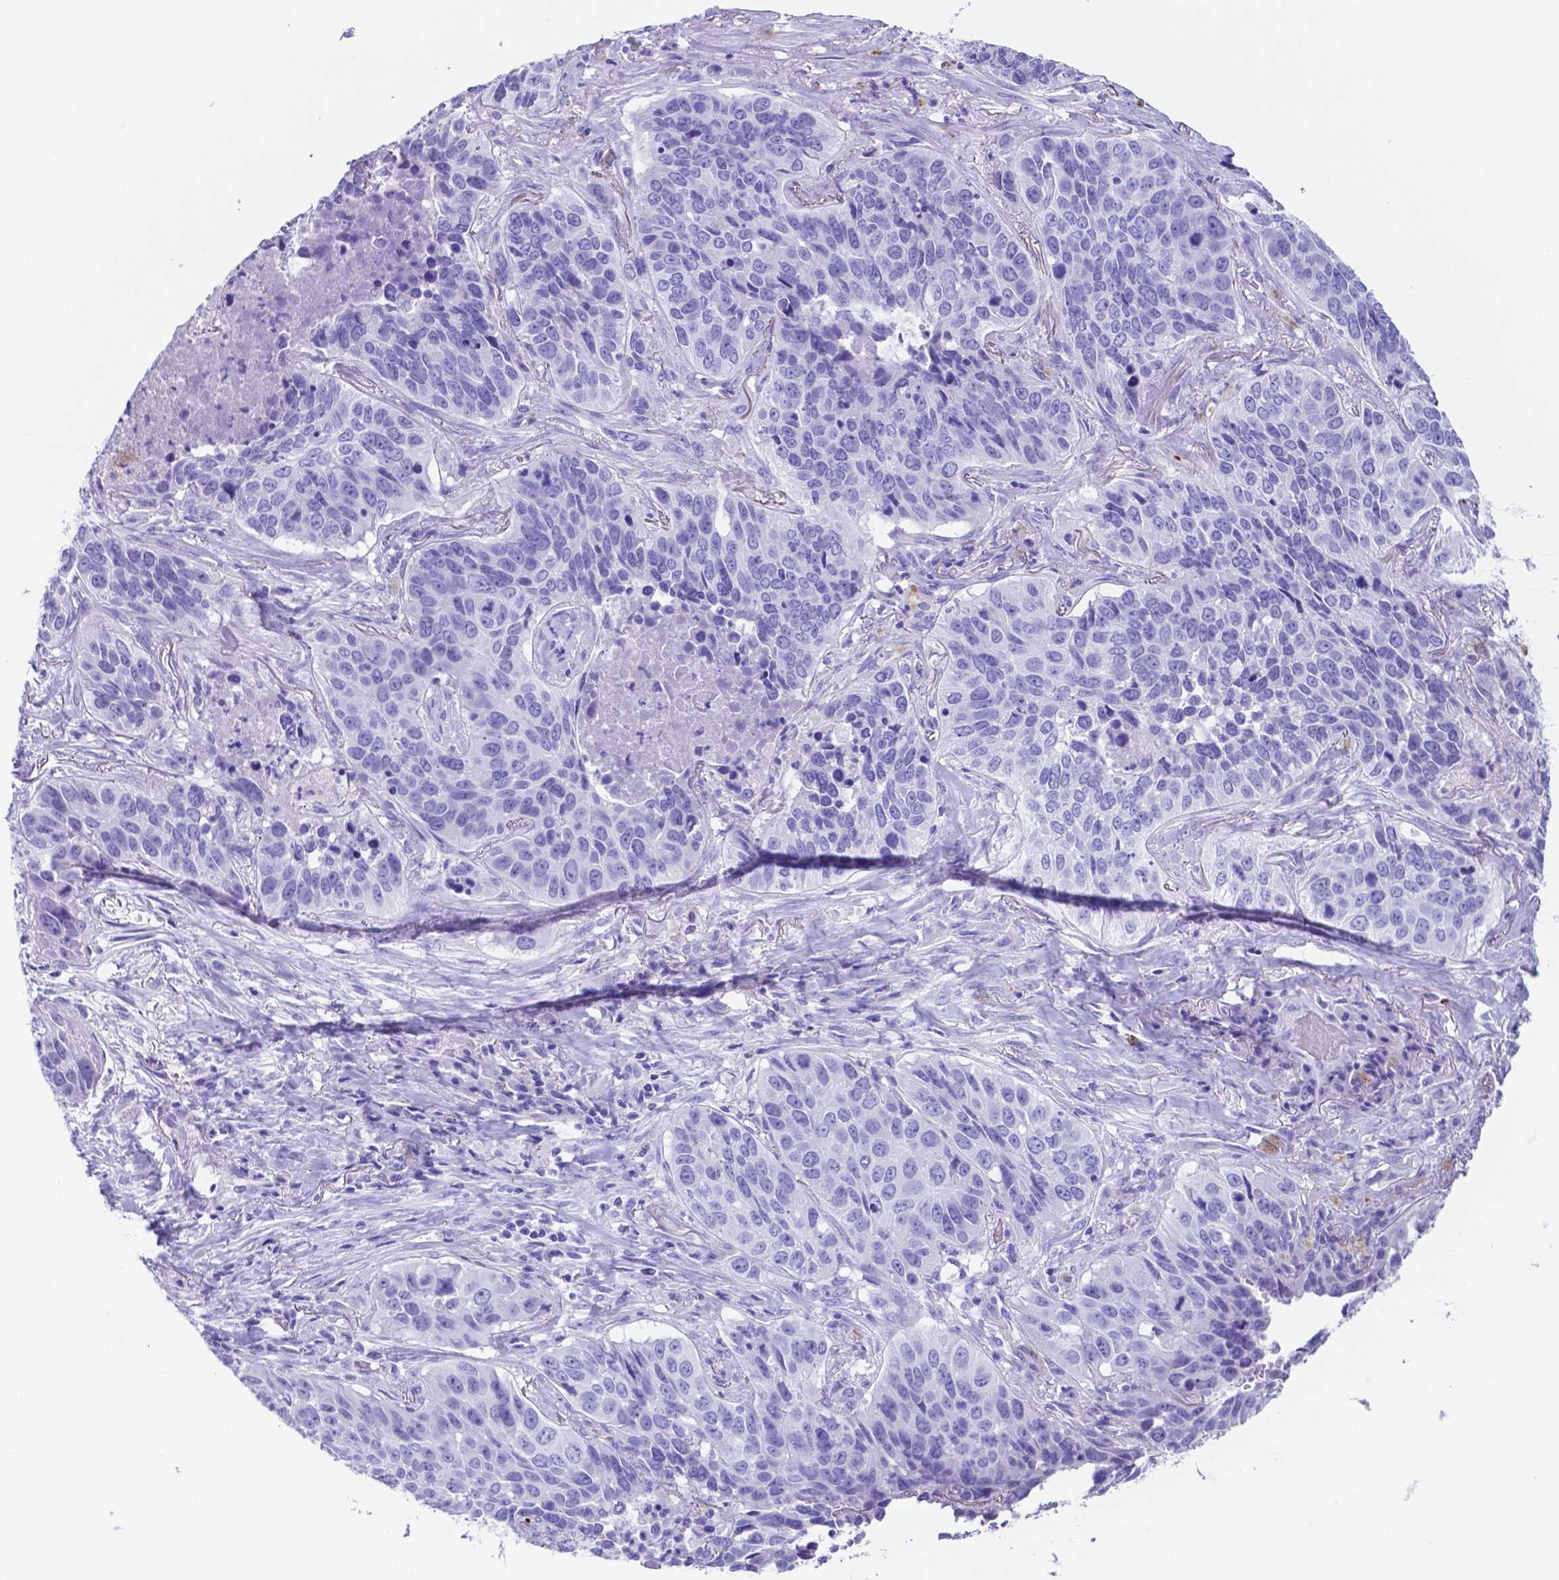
{"staining": {"intensity": "negative", "quantity": "none", "location": "none"}, "tissue": "lung cancer", "cell_type": "Tumor cells", "image_type": "cancer", "snomed": [{"axis": "morphology", "description": "Normal tissue, NOS"}, {"axis": "morphology", "description": "Squamous cell carcinoma, NOS"}, {"axis": "topography", "description": "Bronchus"}, {"axis": "topography", "description": "Lung"}], "caption": "Immunohistochemistry photomicrograph of human lung cancer stained for a protein (brown), which demonstrates no positivity in tumor cells.", "gene": "DNAAF8", "patient": {"sex": "male", "age": 64}}